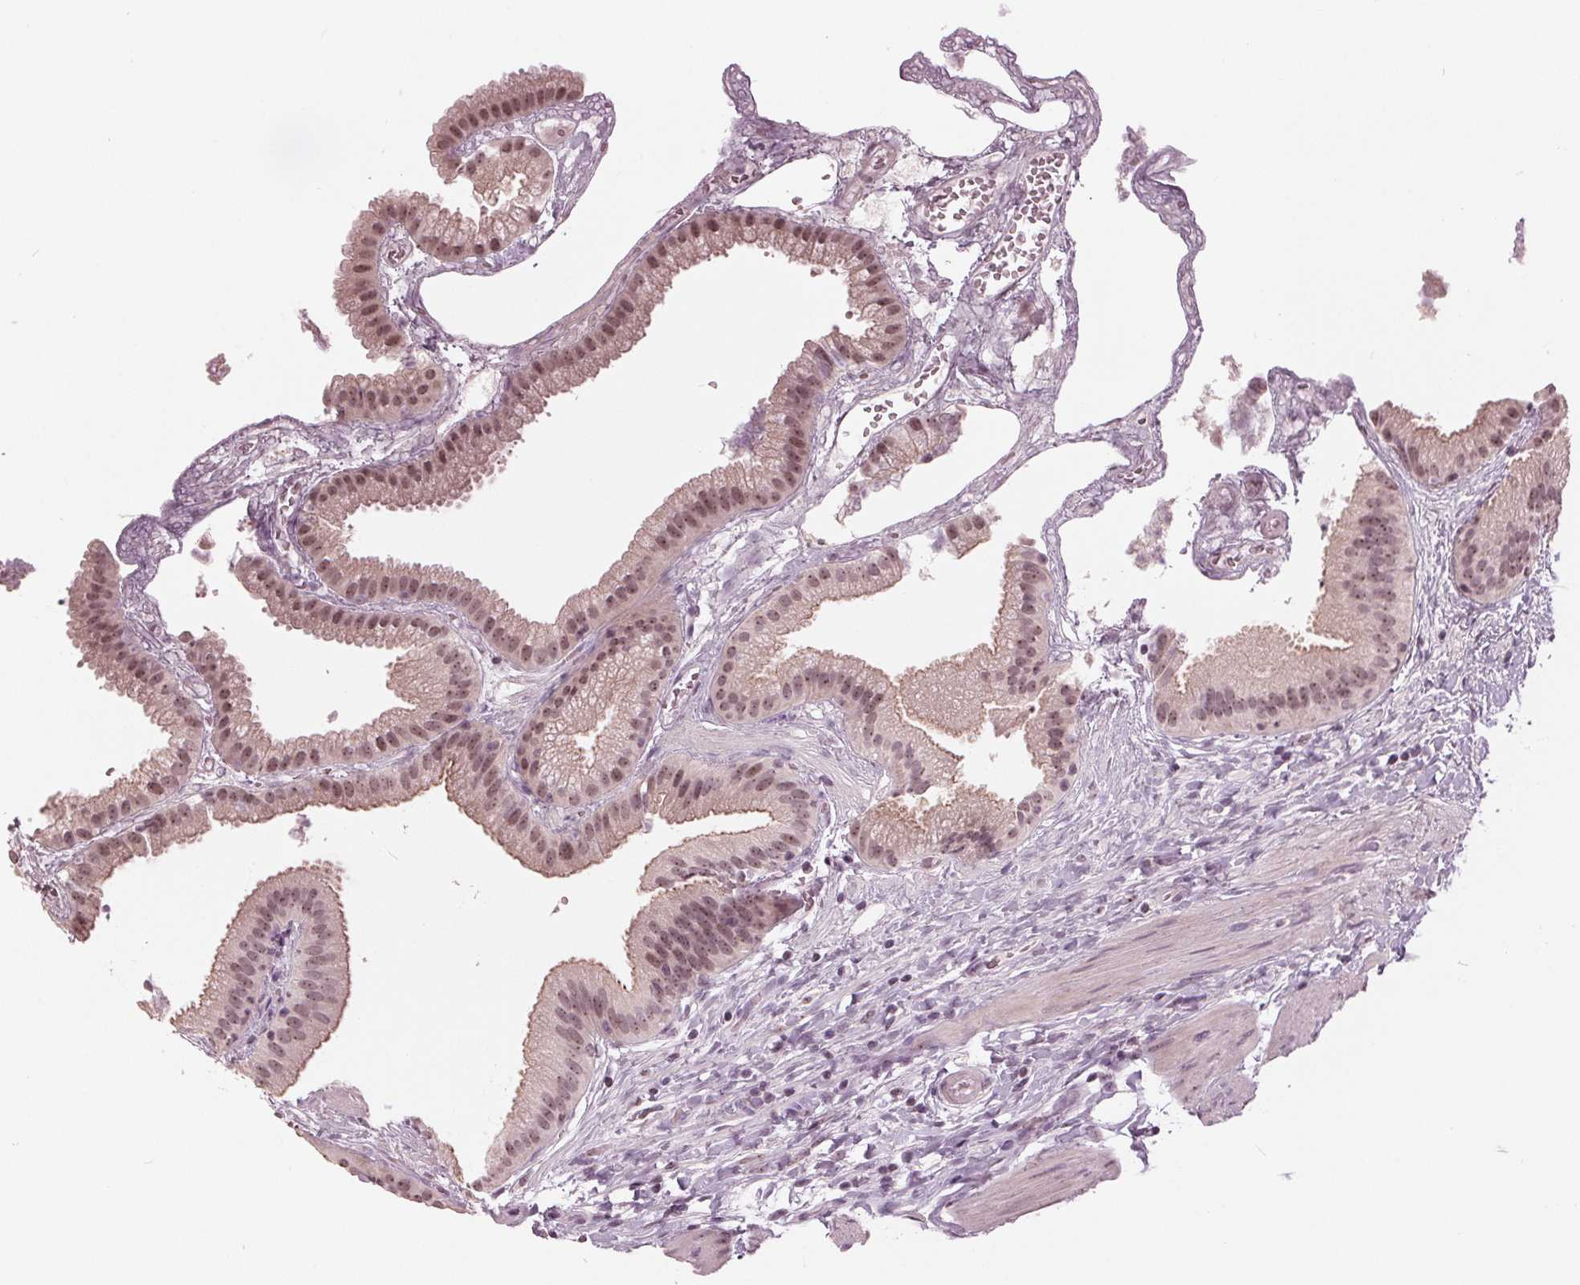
{"staining": {"intensity": "moderate", "quantity": ">75%", "location": "nuclear"}, "tissue": "gallbladder", "cell_type": "Glandular cells", "image_type": "normal", "snomed": [{"axis": "morphology", "description": "Normal tissue, NOS"}, {"axis": "topography", "description": "Gallbladder"}], "caption": "Glandular cells show medium levels of moderate nuclear positivity in approximately >75% of cells in normal human gallbladder.", "gene": "SLX4", "patient": {"sex": "female", "age": 63}}